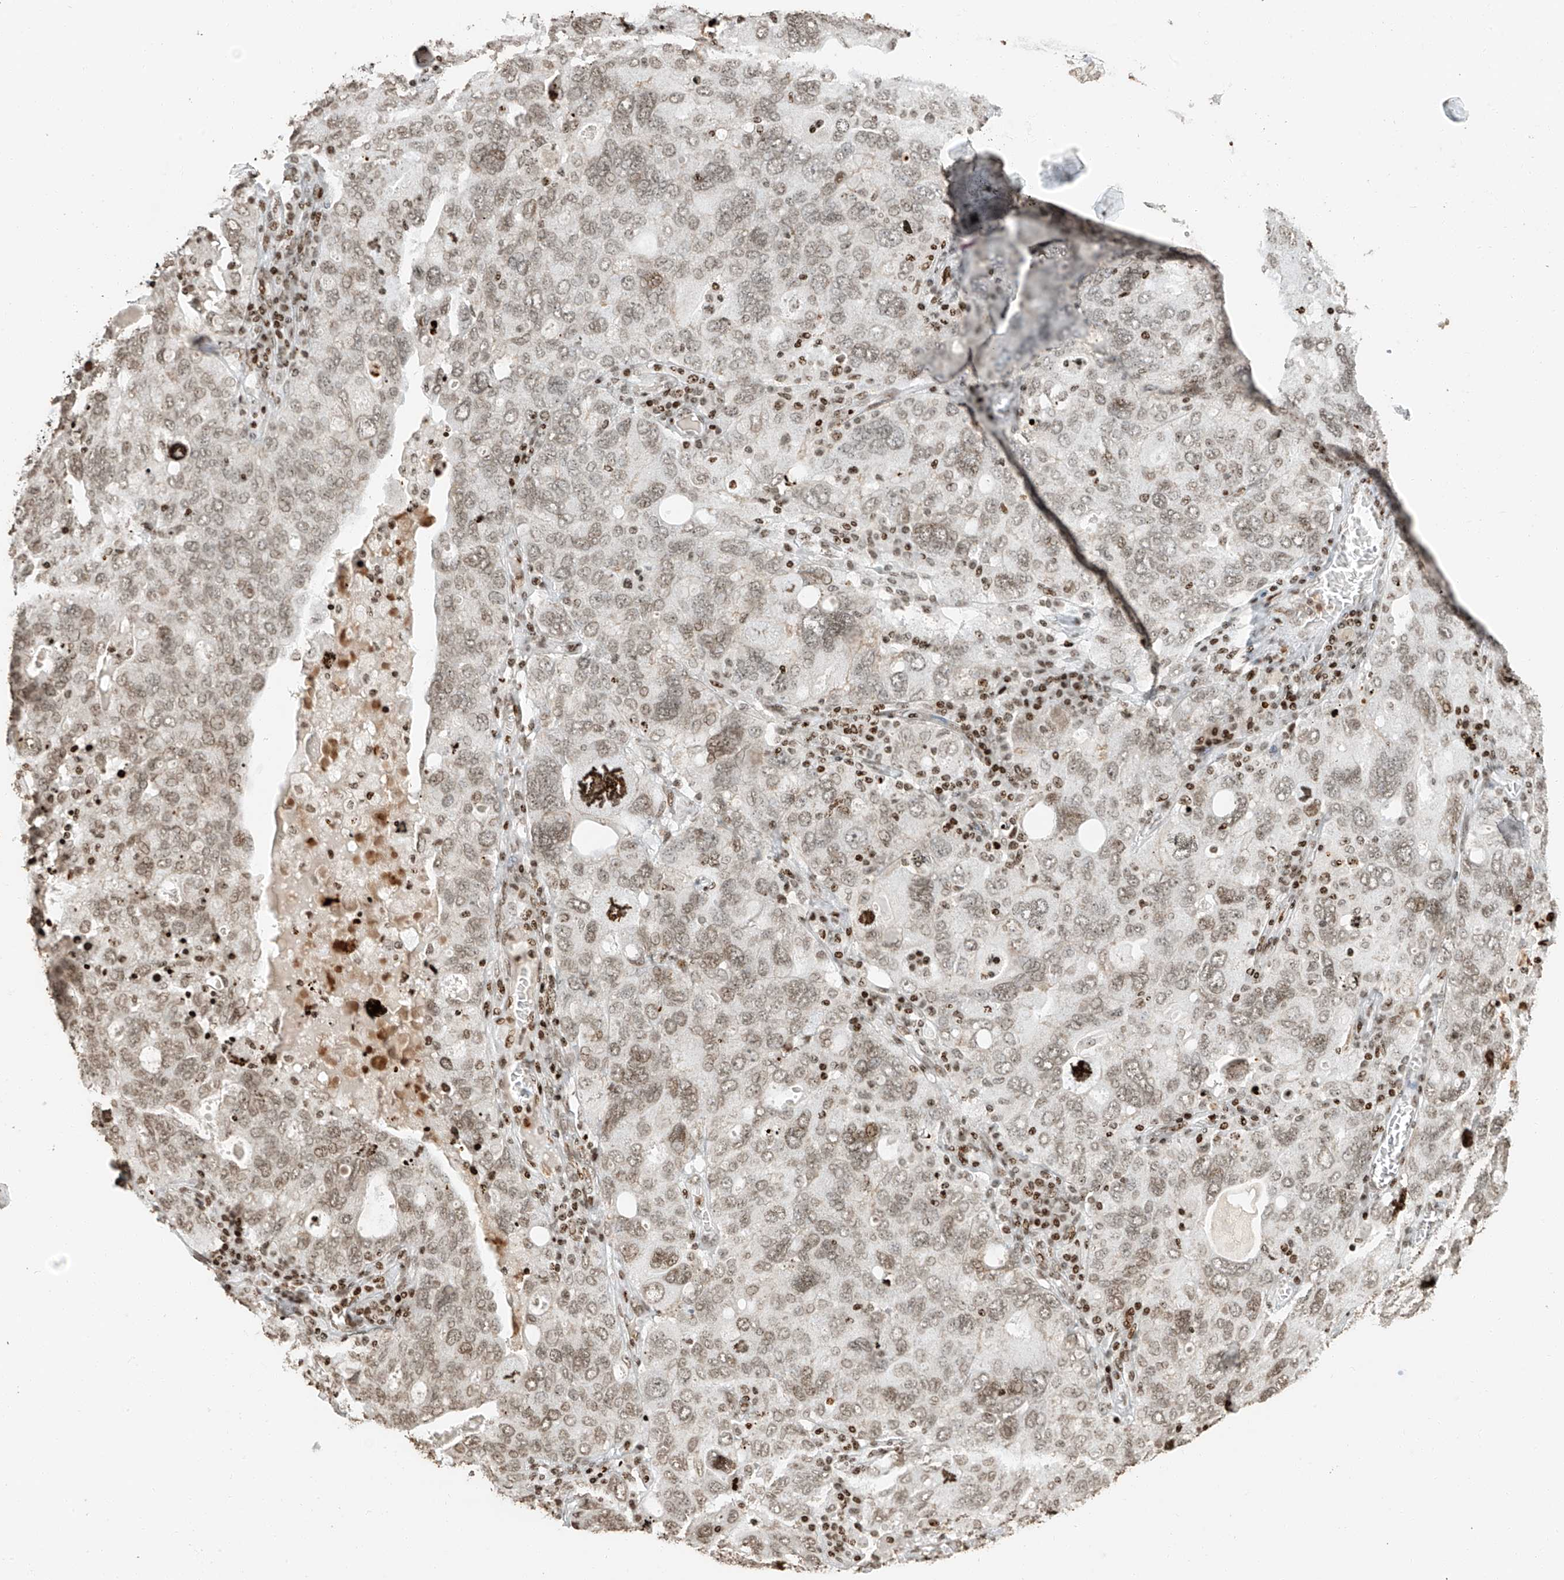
{"staining": {"intensity": "moderate", "quantity": ">75%", "location": "nuclear"}, "tissue": "ovarian cancer", "cell_type": "Tumor cells", "image_type": "cancer", "snomed": [{"axis": "morphology", "description": "Carcinoma, endometroid"}, {"axis": "topography", "description": "Ovary"}], "caption": "IHC histopathology image of ovarian cancer (endometroid carcinoma) stained for a protein (brown), which exhibits medium levels of moderate nuclear expression in approximately >75% of tumor cells.", "gene": "C17orf58", "patient": {"sex": "female", "age": 62}}